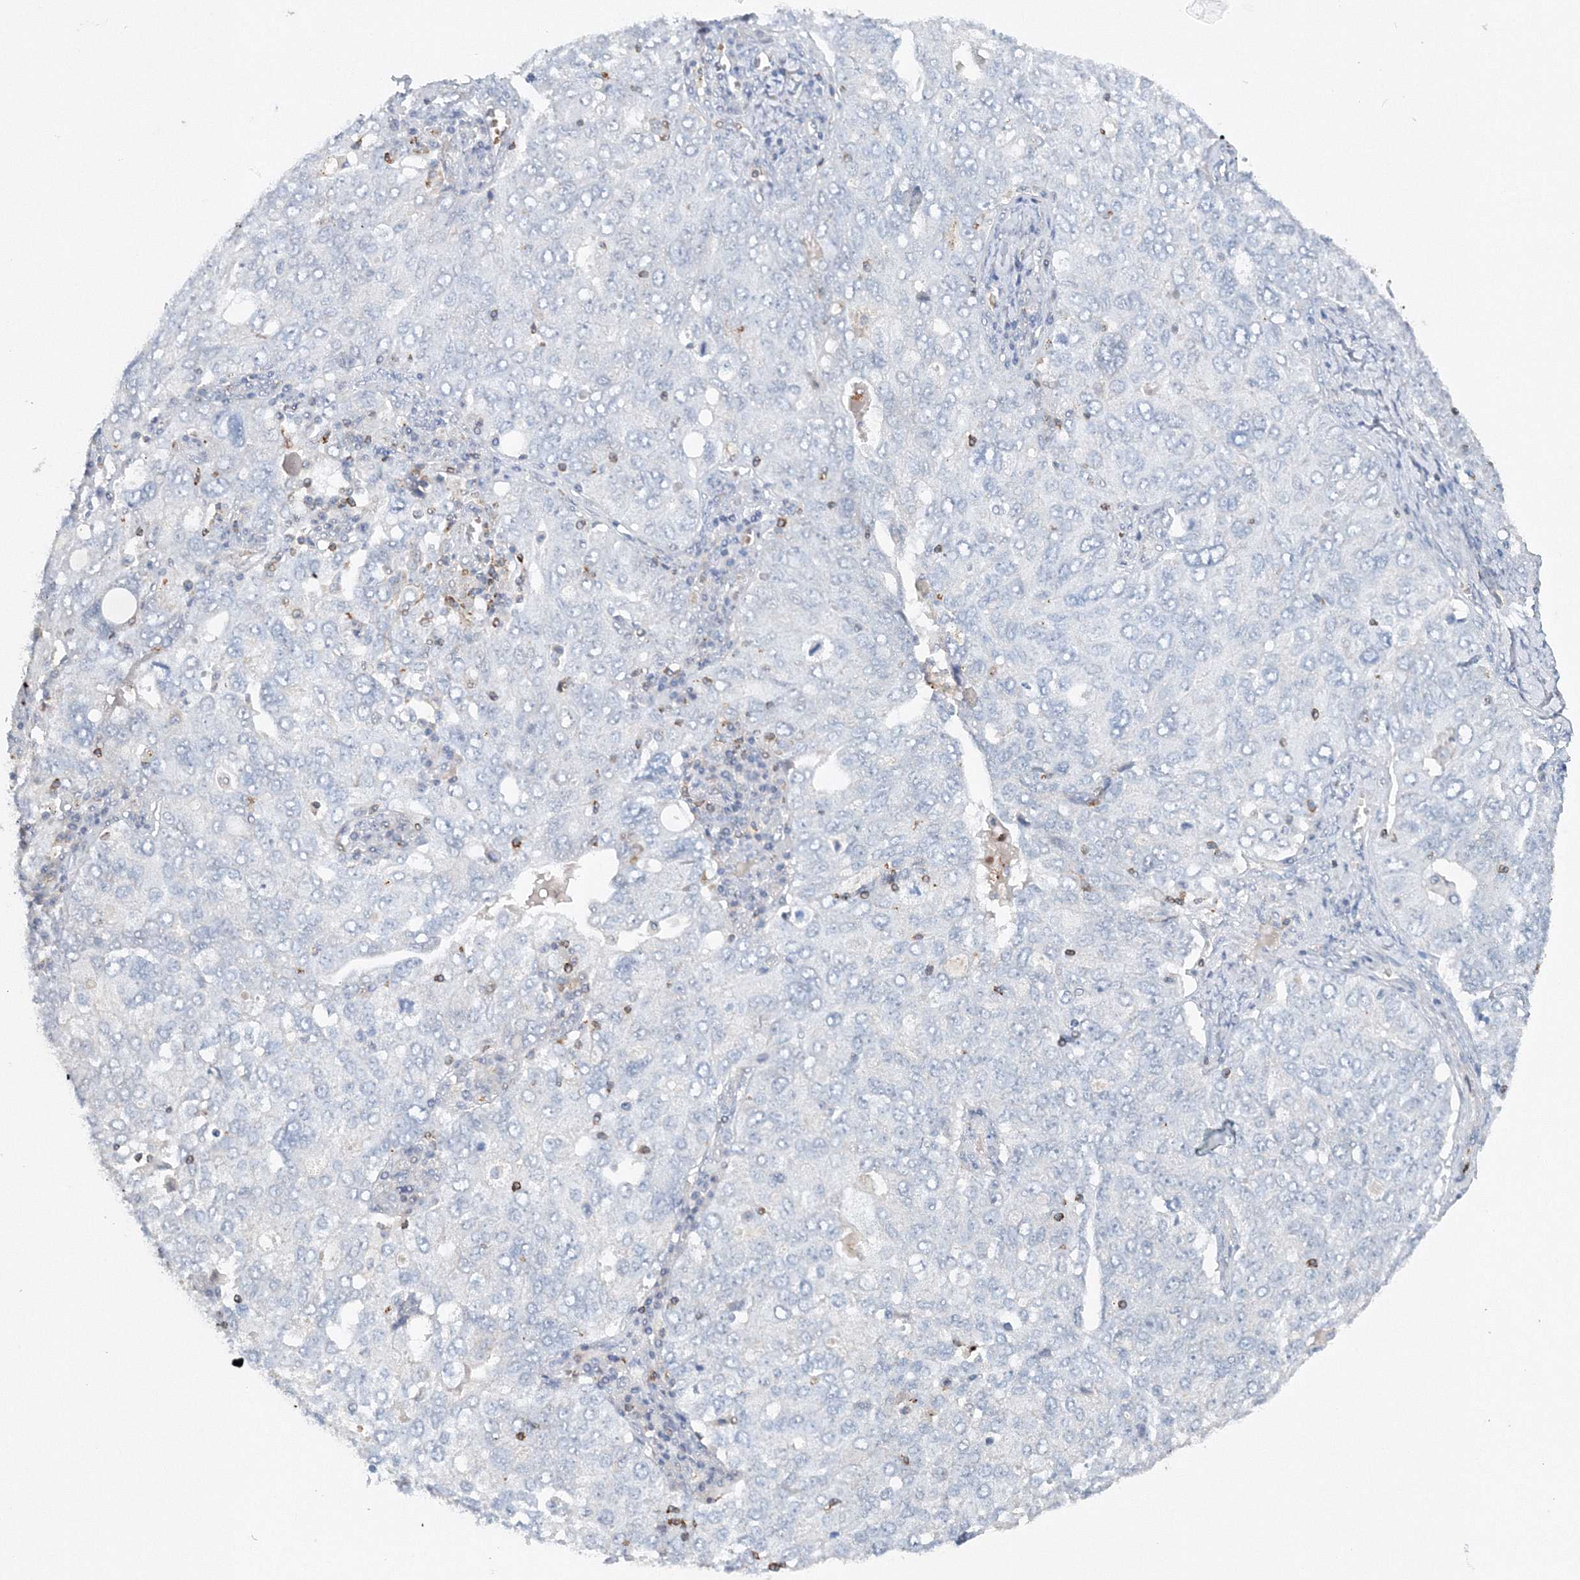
{"staining": {"intensity": "negative", "quantity": "none", "location": "none"}, "tissue": "ovarian cancer", "cell_type": "Tumor cells", "image_type": "cancer", "snomed": [{"axis": "morphology", "description": "Carcinoma, endometroid"}, {"axis": "topography", "description": "Ovary"}], "caption": "This is an immunohistochemistry histopathology image of endometroid carcinoma (ovarian). There is no expression in tumor cells.", "gene": "SH3BP5", "patient": {"sex": "female", "age": 62}}